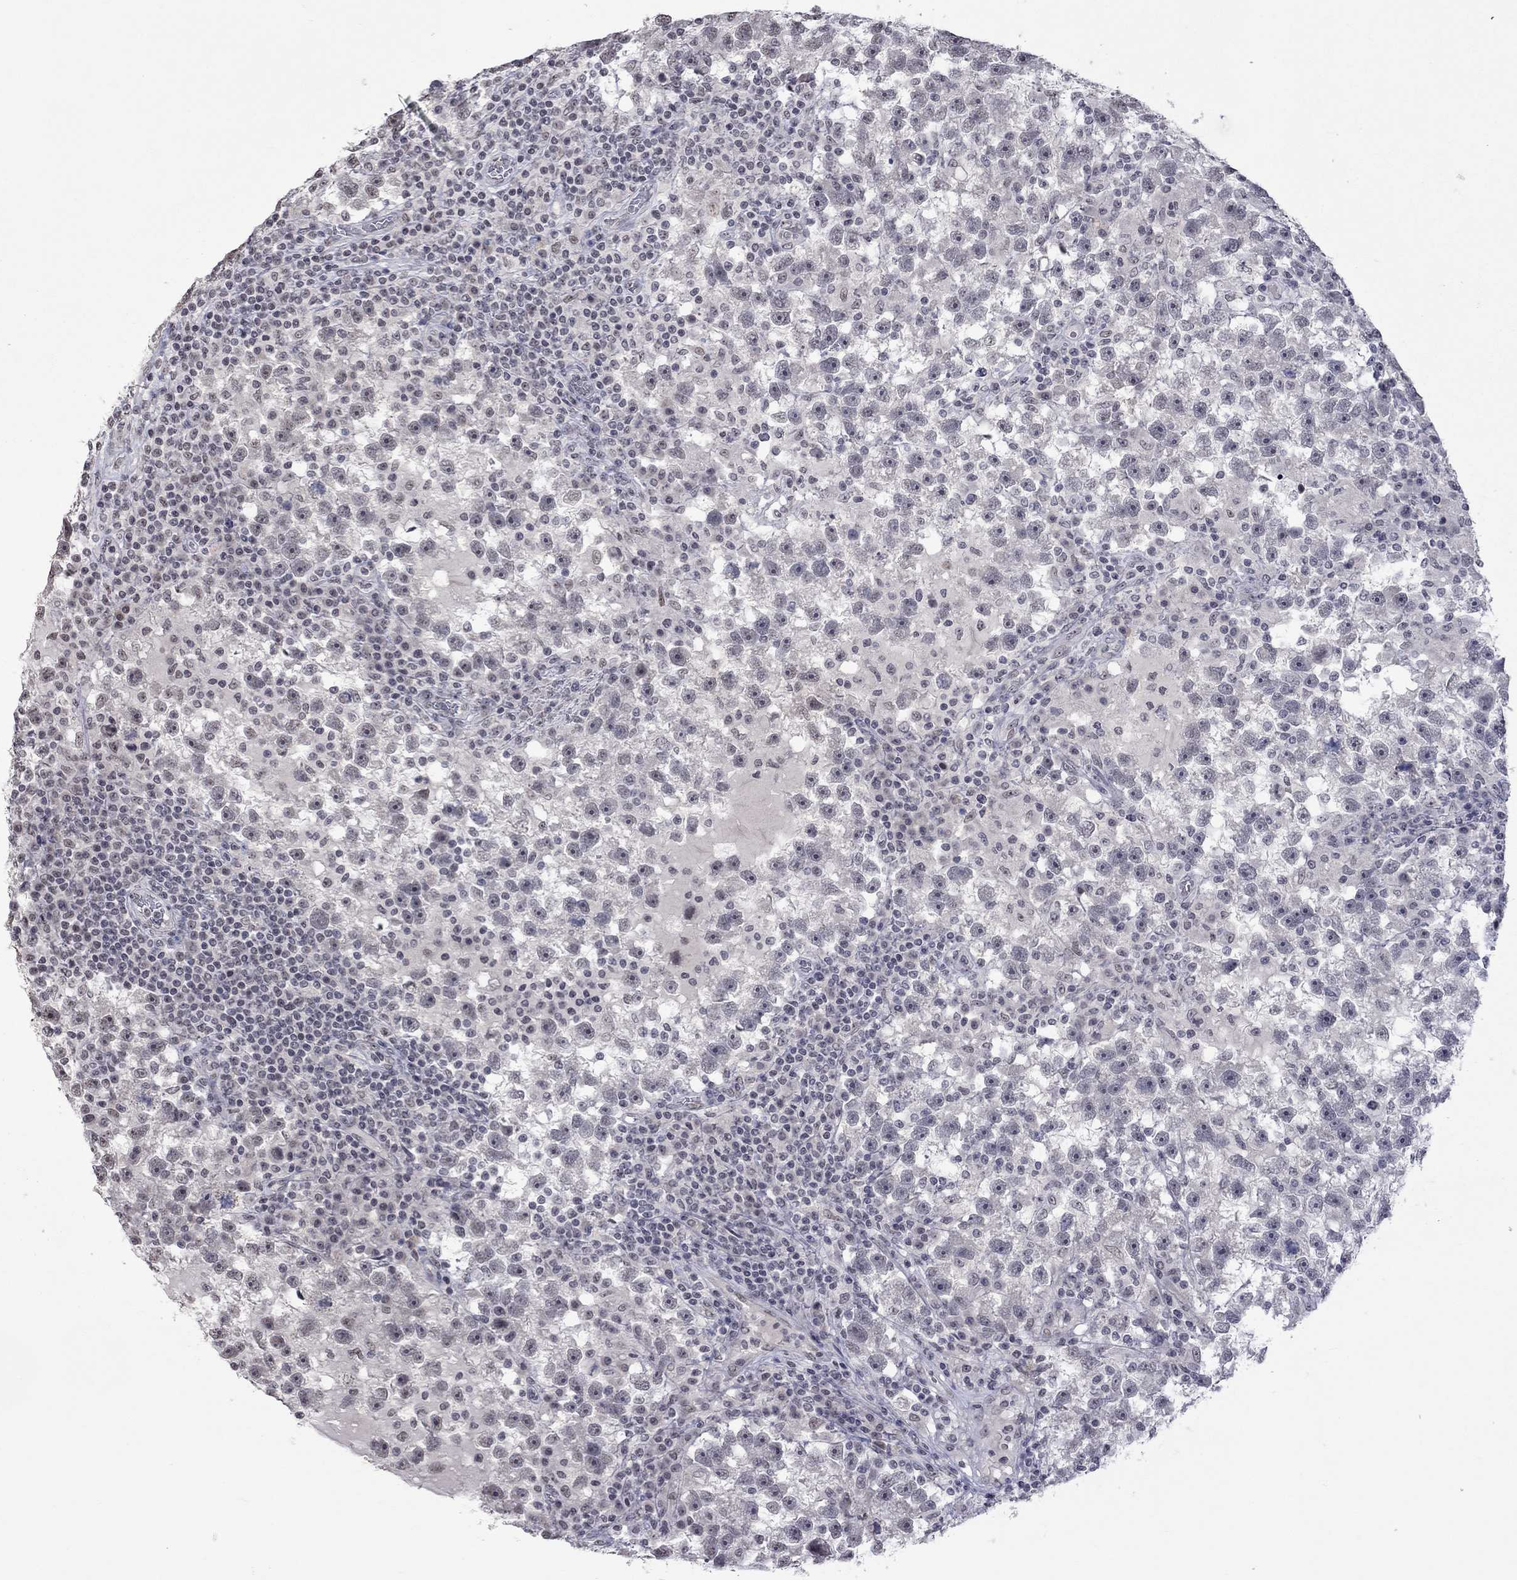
{"staining": {"intensity": "negative", "quantity": "none", "location": "none"}, "tissue": "testis cancer", "cell_type": "Tumor cells", "image_type": "cancer", "snomed": [{"axis": "morphology", "description": "Seminoma, NOS"}, {"axis": "topography", "description": "Testis"}], "caption": "This is an IHC image of human testis cancer (seminoma). There is no staining in tumor cells.", "gene": "TMEM143", "patient": {"sex": "male", "age": 47}}